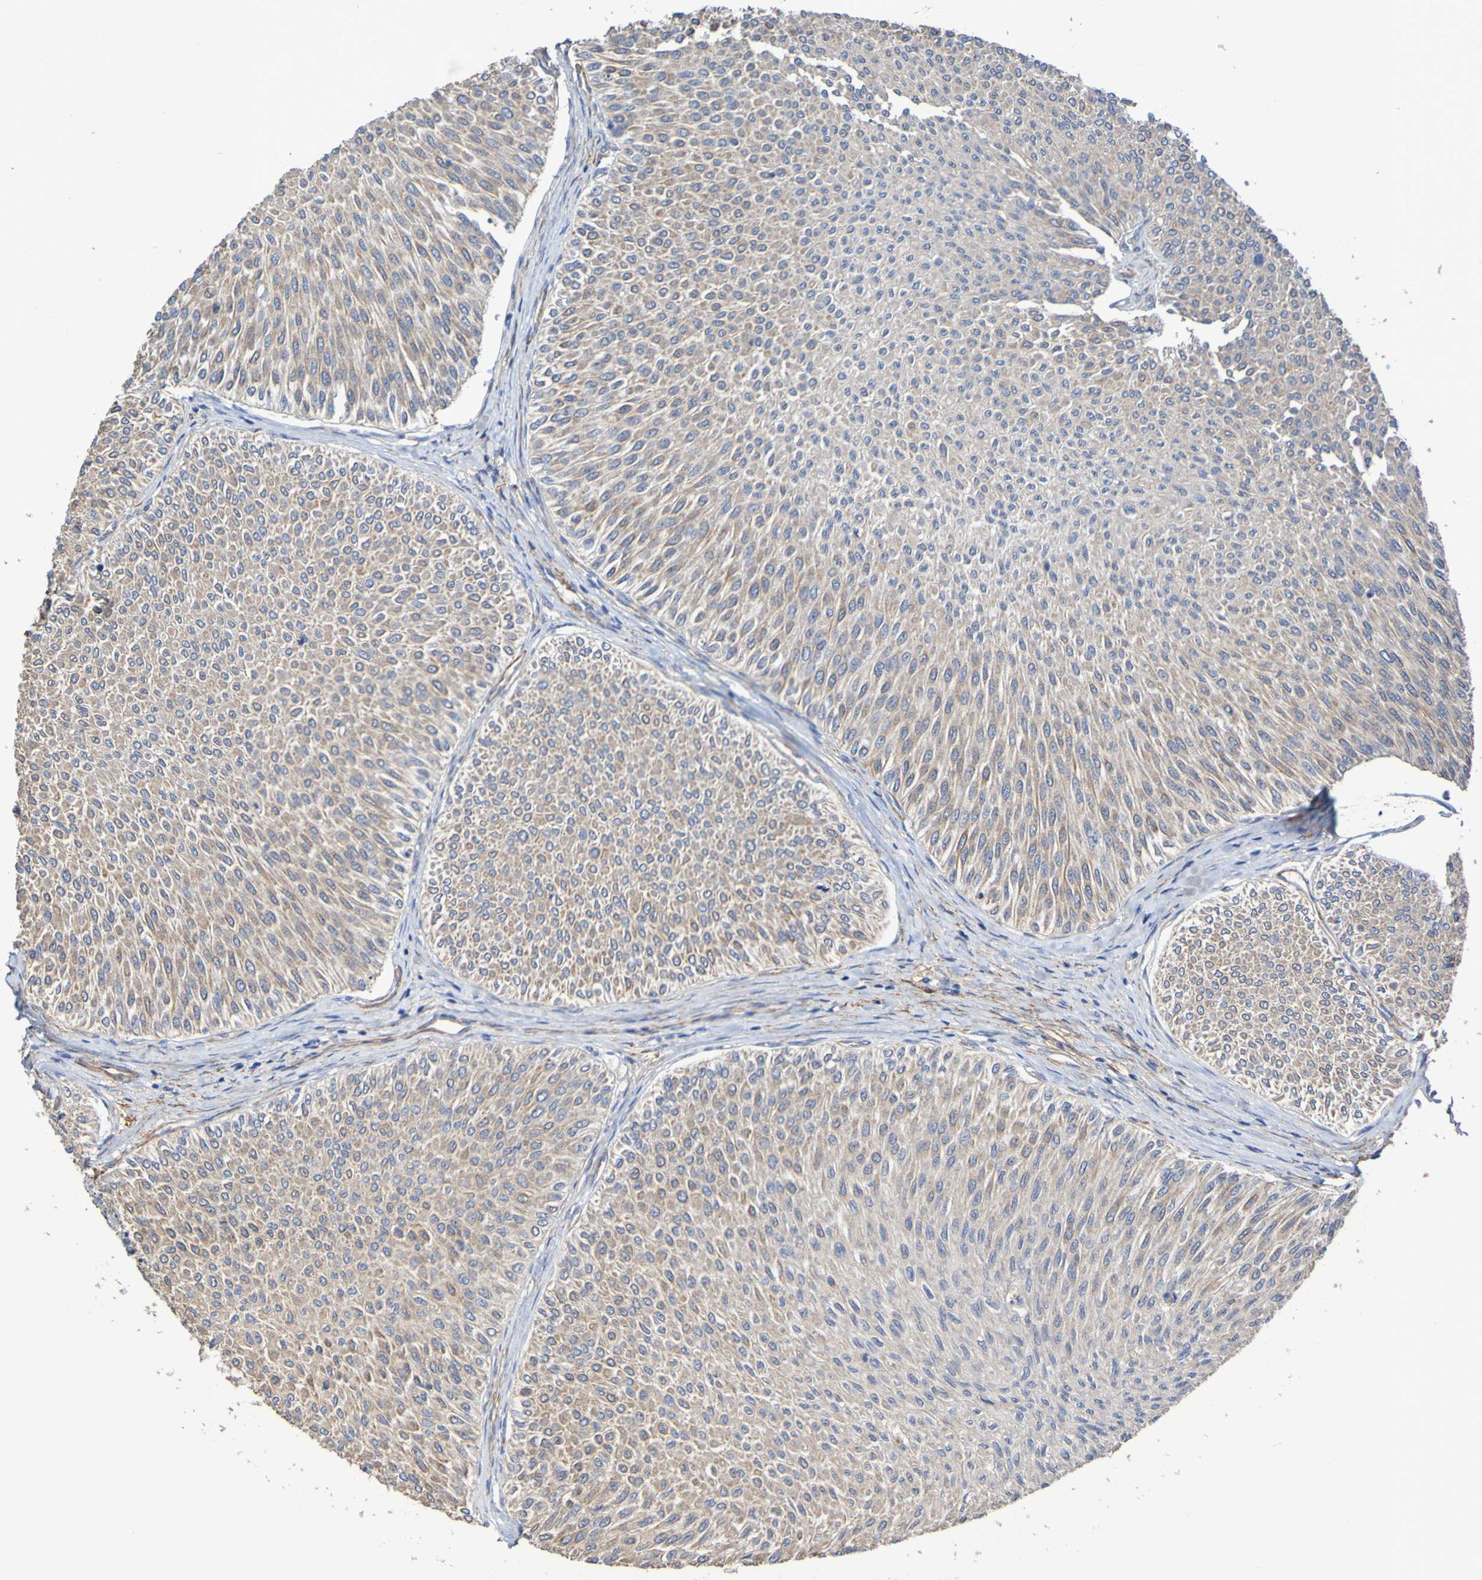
{"staining": {"intensity": "moderate", "quantity": "25%-75%", "location": "cytoplasmic/membranous"}, "tissue": "urothelial cancer", "cell_type": "Tumor cells", "image_type": "cancer", "snomed": [{"axis": "morphology", "description": "Urothelial carcinoma, Low grade"}, {"axis": "topography", "description": "Urinary bladder"}], "caption": "Urothelial cancer was stained to show a protein in brown. There is medium levels of moderate cytoplasmic/membranous positivity in about 25%-75% of tumor cells.", "gene": "SRPRB", "patient": {"sex": "male", "age": 78}}